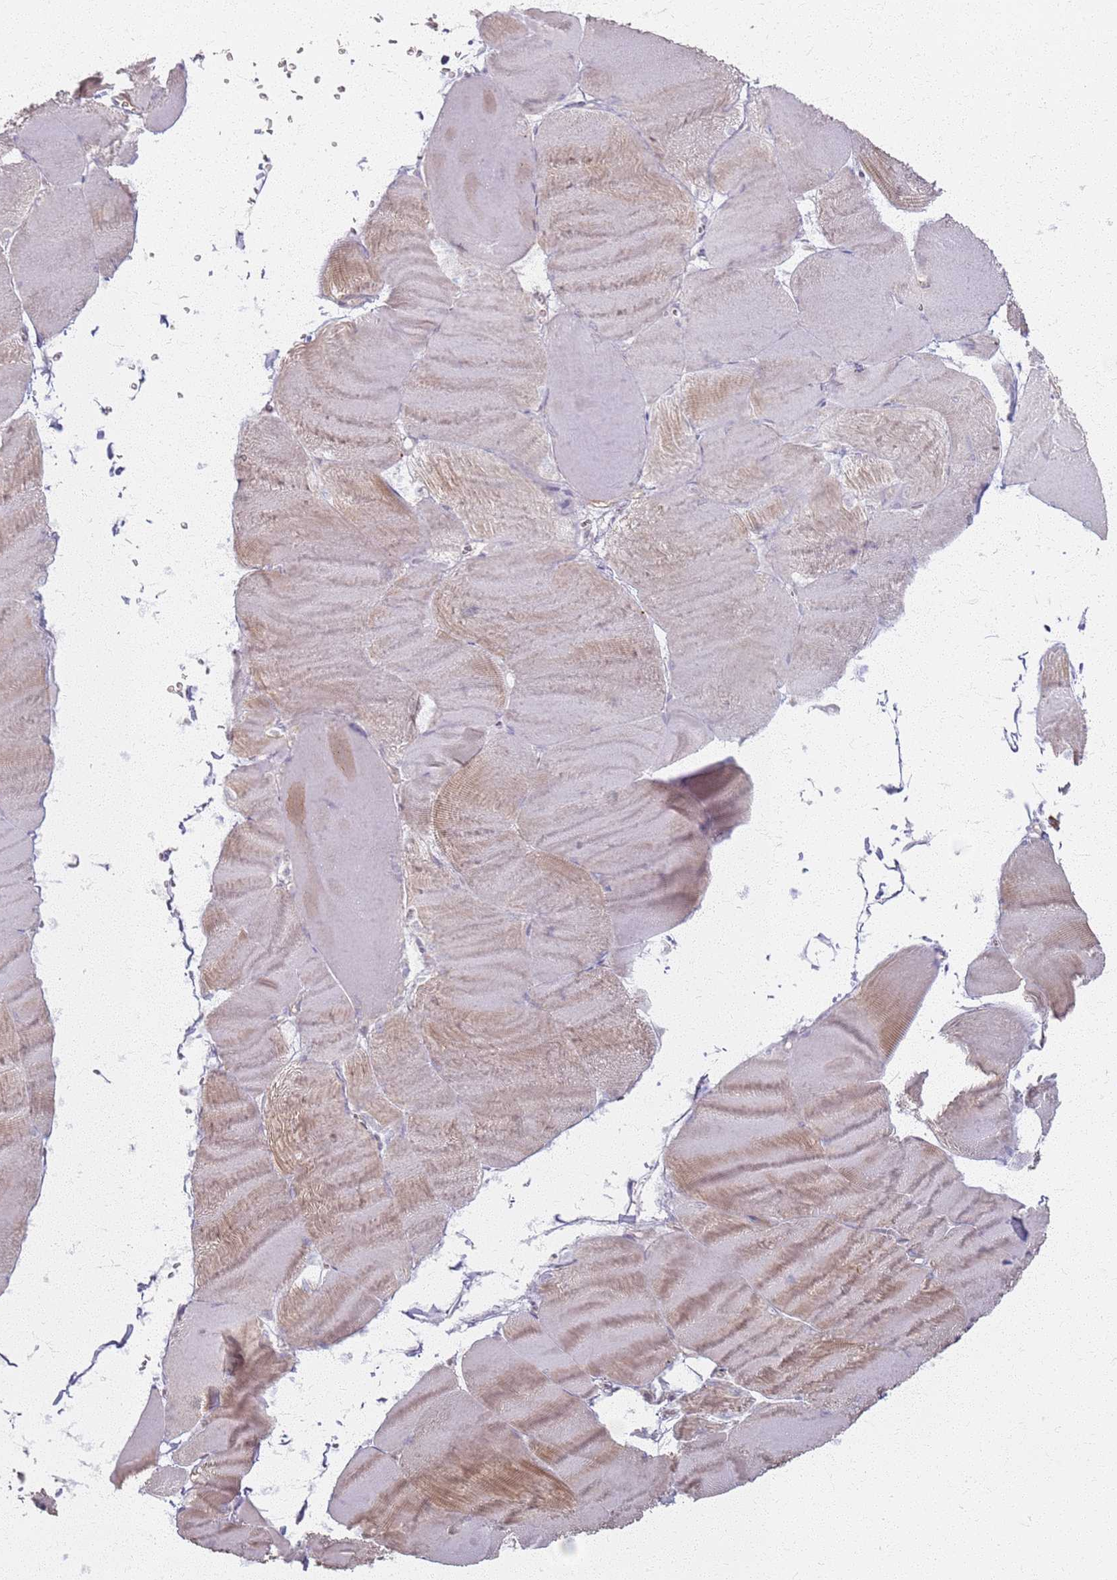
{"staining": {"intensity": "weak", "quantity": "25%-75%", "location": "cytoplasmic/membranous"}, "tissue": "skeletal muscle", "cell_type": "Myocytes", "image_type": "normal", "snomed": [{"axis": "morphology", "description": "Normal tissue, NOS"}, {"axis": "morphology", "description": "Basal cell carcinoma"}, {"axis": "topography", "description": "Skeletal muscle"}], "caption": "This image displays IHC staining of normal human skeletal muscle, with low weak cytoplasmic/membranous staining in about 25%-75% of myocytes.", "gene": "KCNA5", "patient": {"sex": "female", "age": 64}}